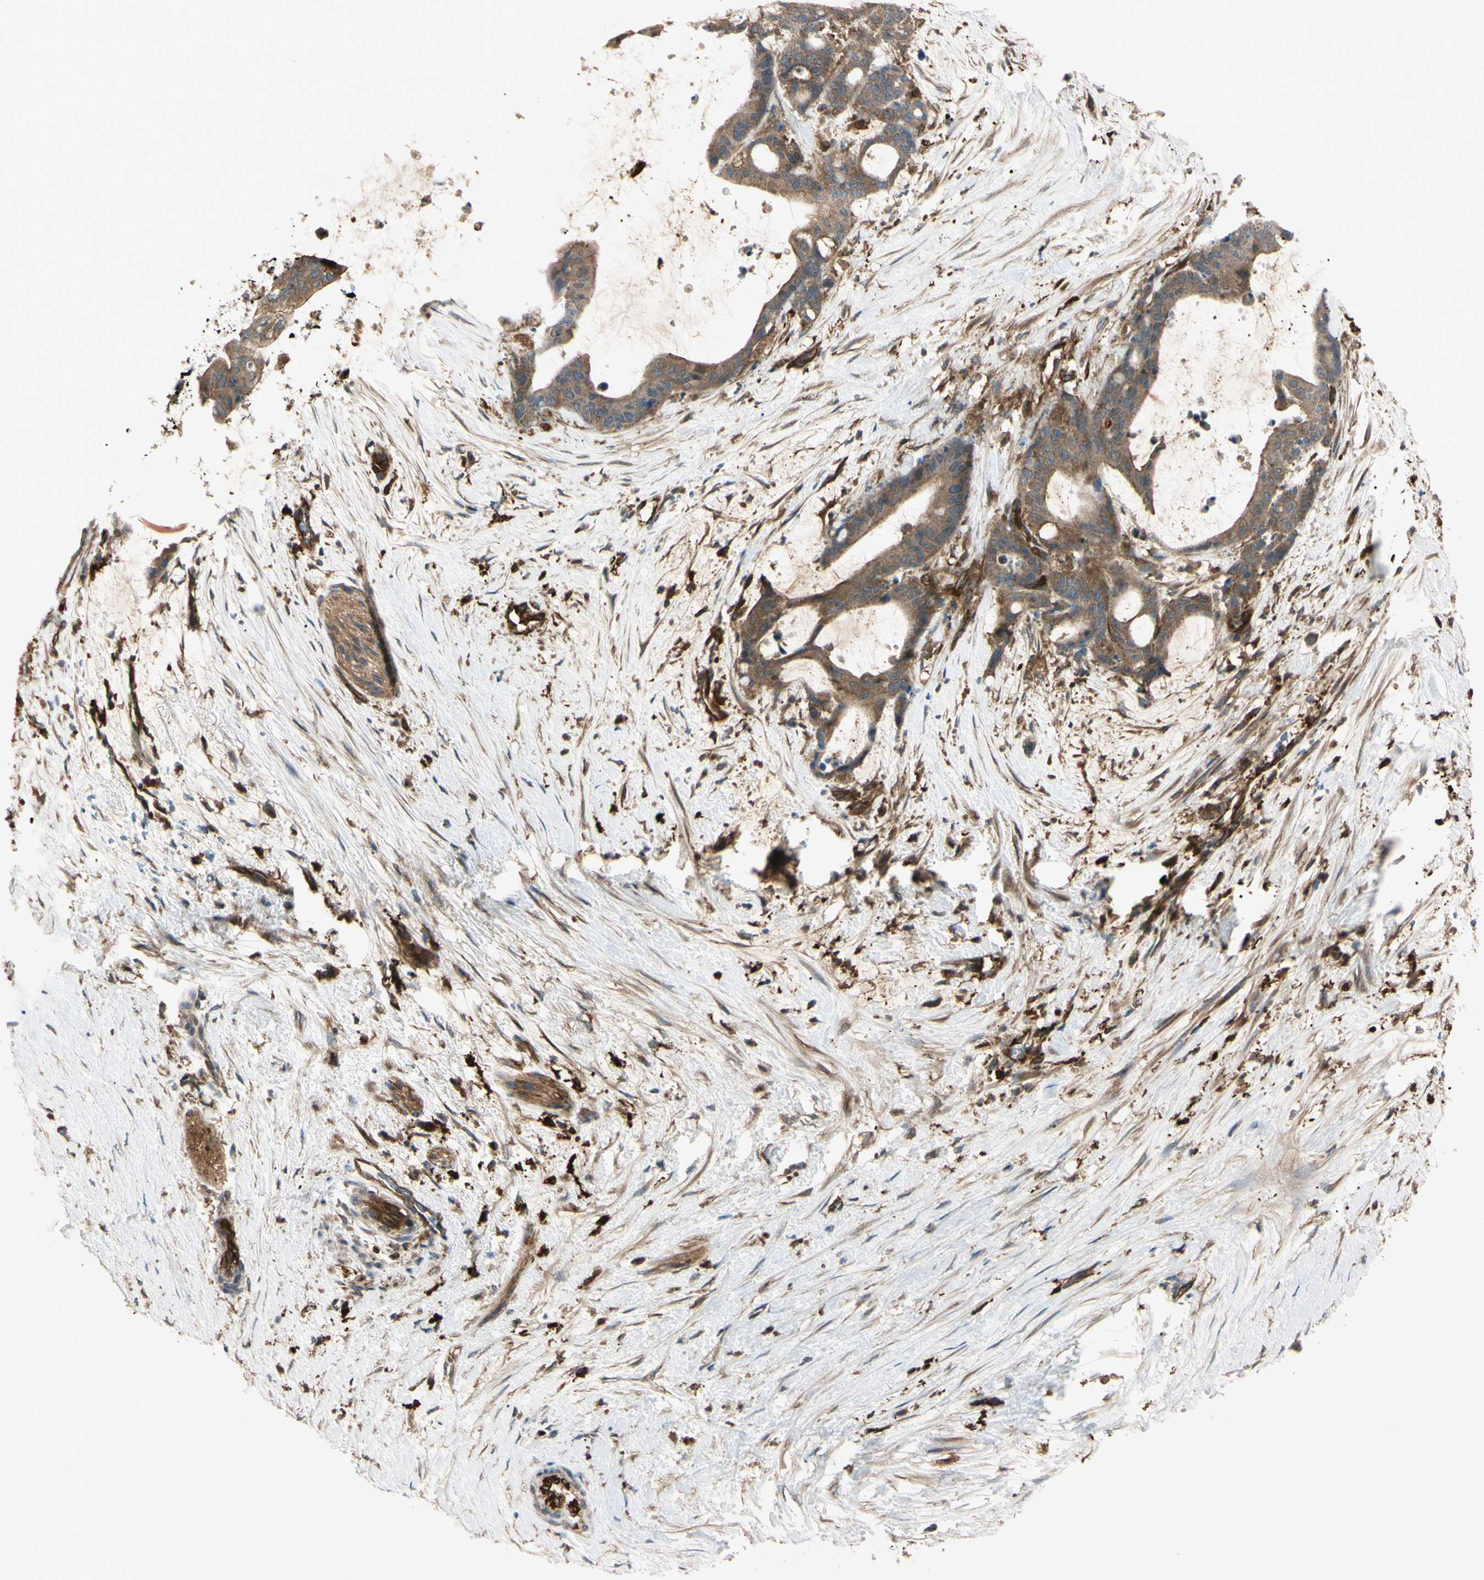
{"staining": {"intensity": "moderate", "quantity": ">75%", "location": "cytoplasmic/membranous"}, "tissue": "liver cancer", "cell_type": "Tumor cells", "image_type": "cancer", "snomed": [{"axis": "morphology", "description": "Cholangiocarcinoma"}, {"axis": "topography", "description": "Liver"}], "caption": "Approximately >75% of tumor cells in human liver cholangiocarcinoma display moderate cytoplasmic/membranous protein staining as visualized by brown immunohistochemical staining.", "gene": "PTPN12", "patient": {"sex": "female", "age": 73}}